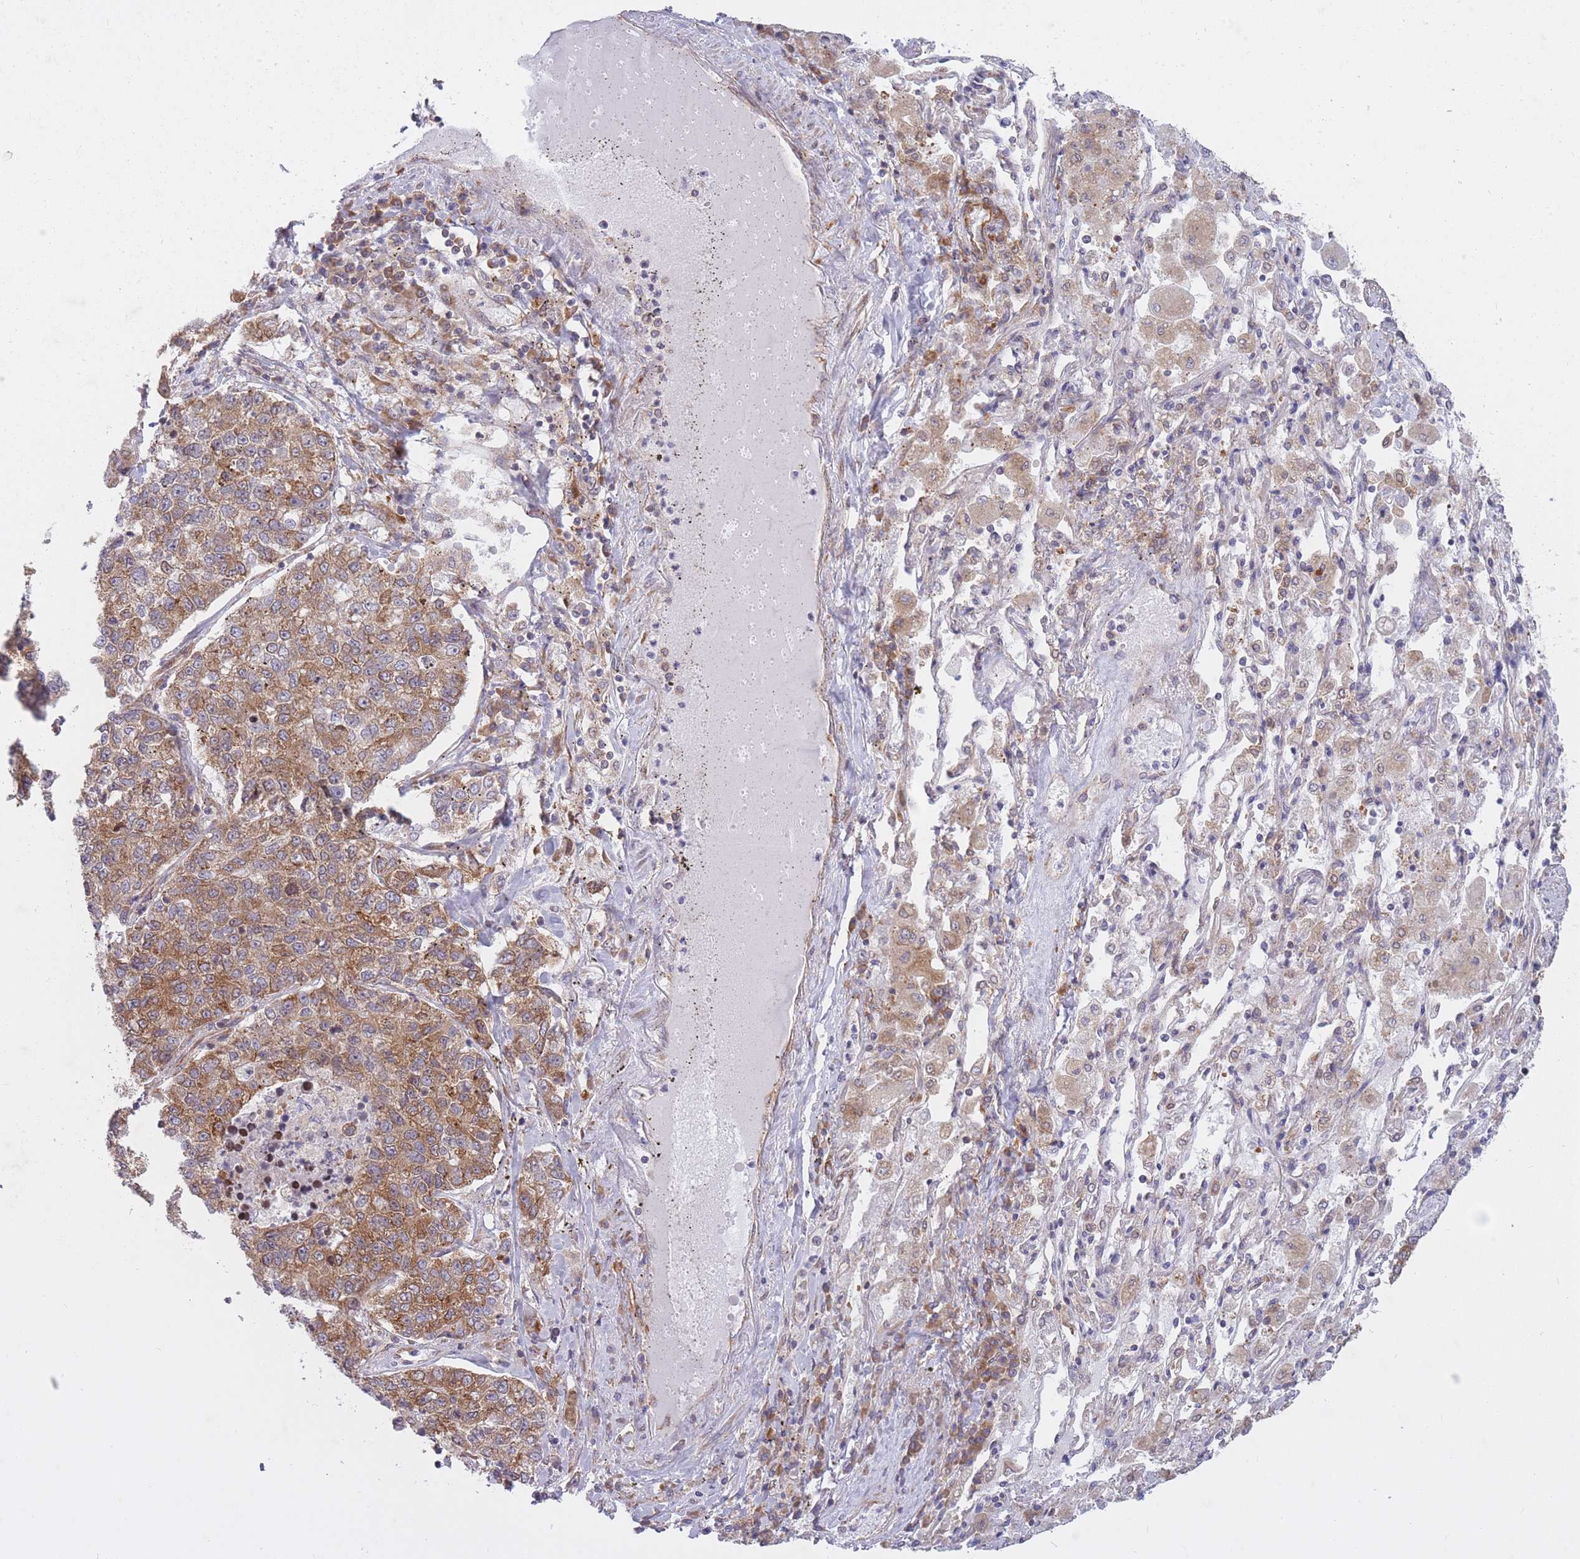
{"staining": {"intensity": "moderate", "quantity": ">75%", "location": "cytoplasmic/membranous"}, "tissue": "lung cancer", "cell_type": "Tumor cells", "image_type": "cancer", "snomed": [{"axis": "morphology", "description": "Adenocarcinoma, NOS"}, {"axis": "topography", "description": "Lung"}], "caption": "This is a photomicrograph of immunohistochemistry staining of lung cancer (adenocarcinoma), which shows moderate staining in the cytoplasmic/membranous of tumor cells.", "gene": "CCDC124", "patient": {"sex": "male", "age": 49}}